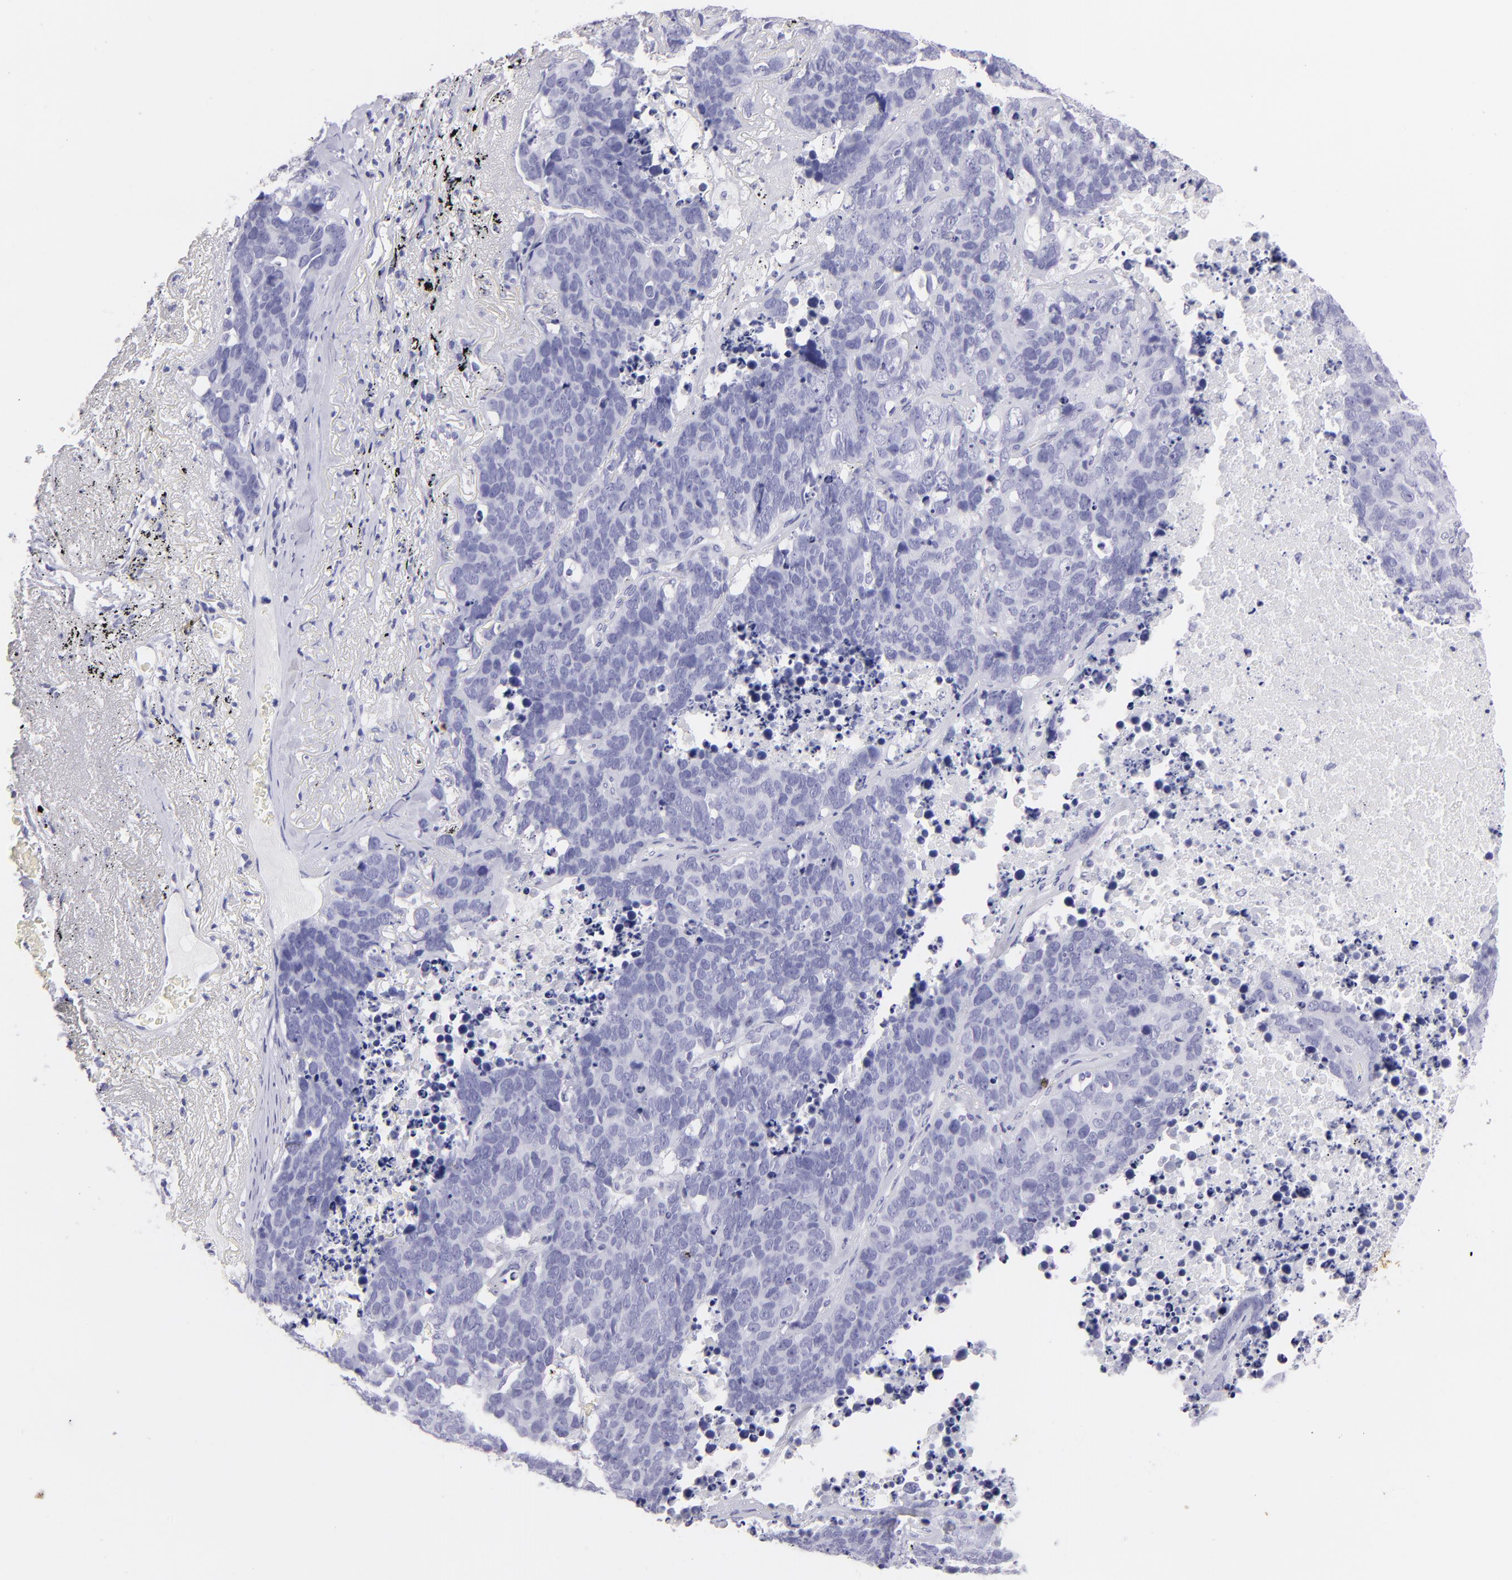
{"staining": {"intensity": "negative", "quantity": "none", "location": "none"}, "tissue": "lung cancer", "cell_type": "Tumor cells", "image_type": "cancer", "snomed": [{"axis": "morphology", "description": "Carcinoid, malignant, NOS"}, {"axis": "topography", "description": "Lung"}], "caption": "The photomicrograph reveals no significant positivity in tumor cells of lung malignant carcinoid. (DAB immunohistochemistry (IHC), high magnification).", "gene": "PIP", "patient": {"sex": "male", "age": 60}}